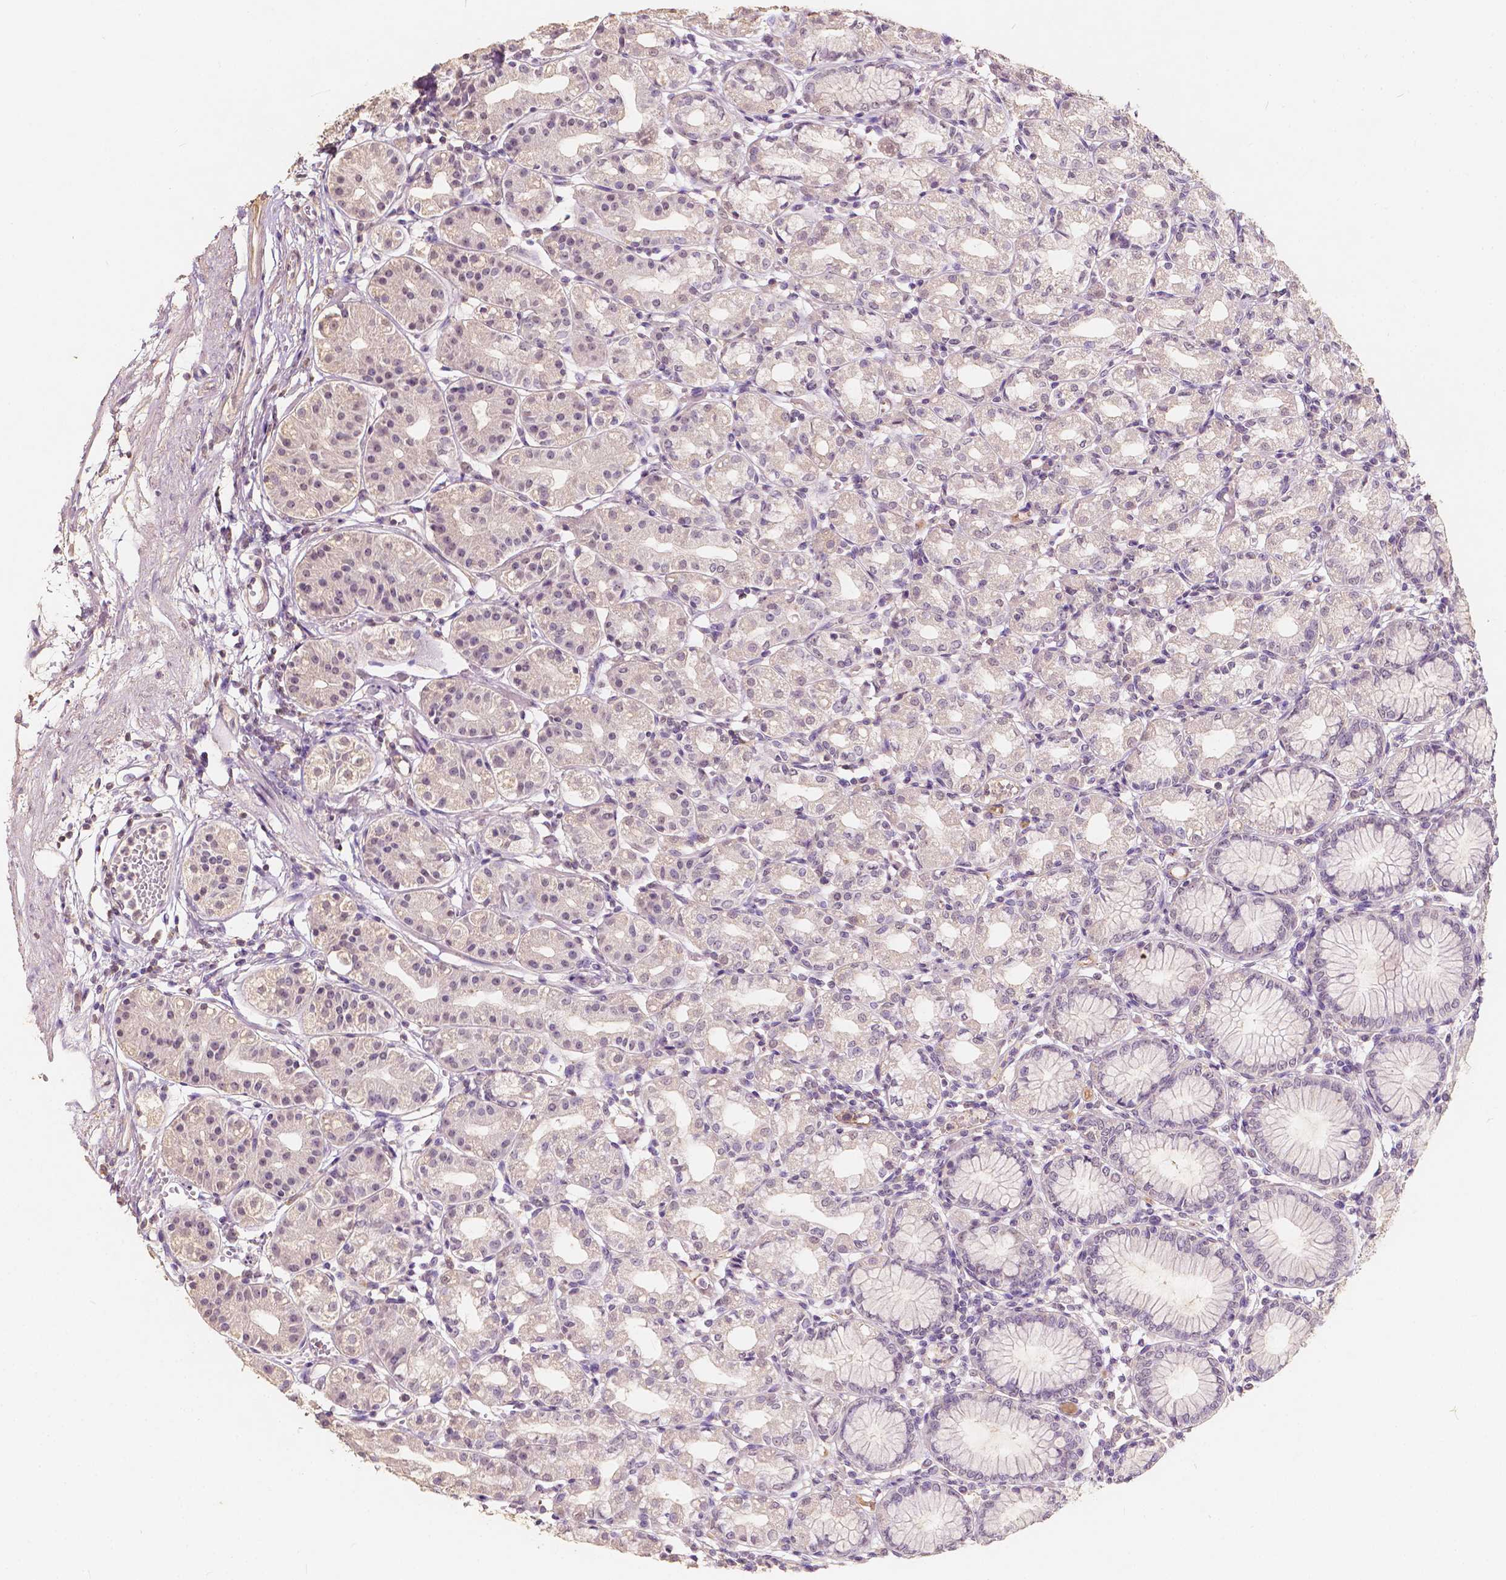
{"staining": {"intensity": "weak", "quantity": "<25%", "location": "nuclear"}, "tissue": "stomach", "cell_type": "Glandular cells", "image_type": "normal", "snomed": [{"axis": "morphology", "description": "Normal tissue, NOS"}, {"axis": "topography", "description": "Skeletal muscle"}, {"axis": "topography", "description": "Stomach"}], "caption": "DAB (3,3'-diaminobenzidine) immunohistochemical staining of normal human stomach exhibits no significant staining in glandular cells. Nuclei are stained in blue.", "gene": "SOX15", "patient": {"sex": "female", "age": 57}}